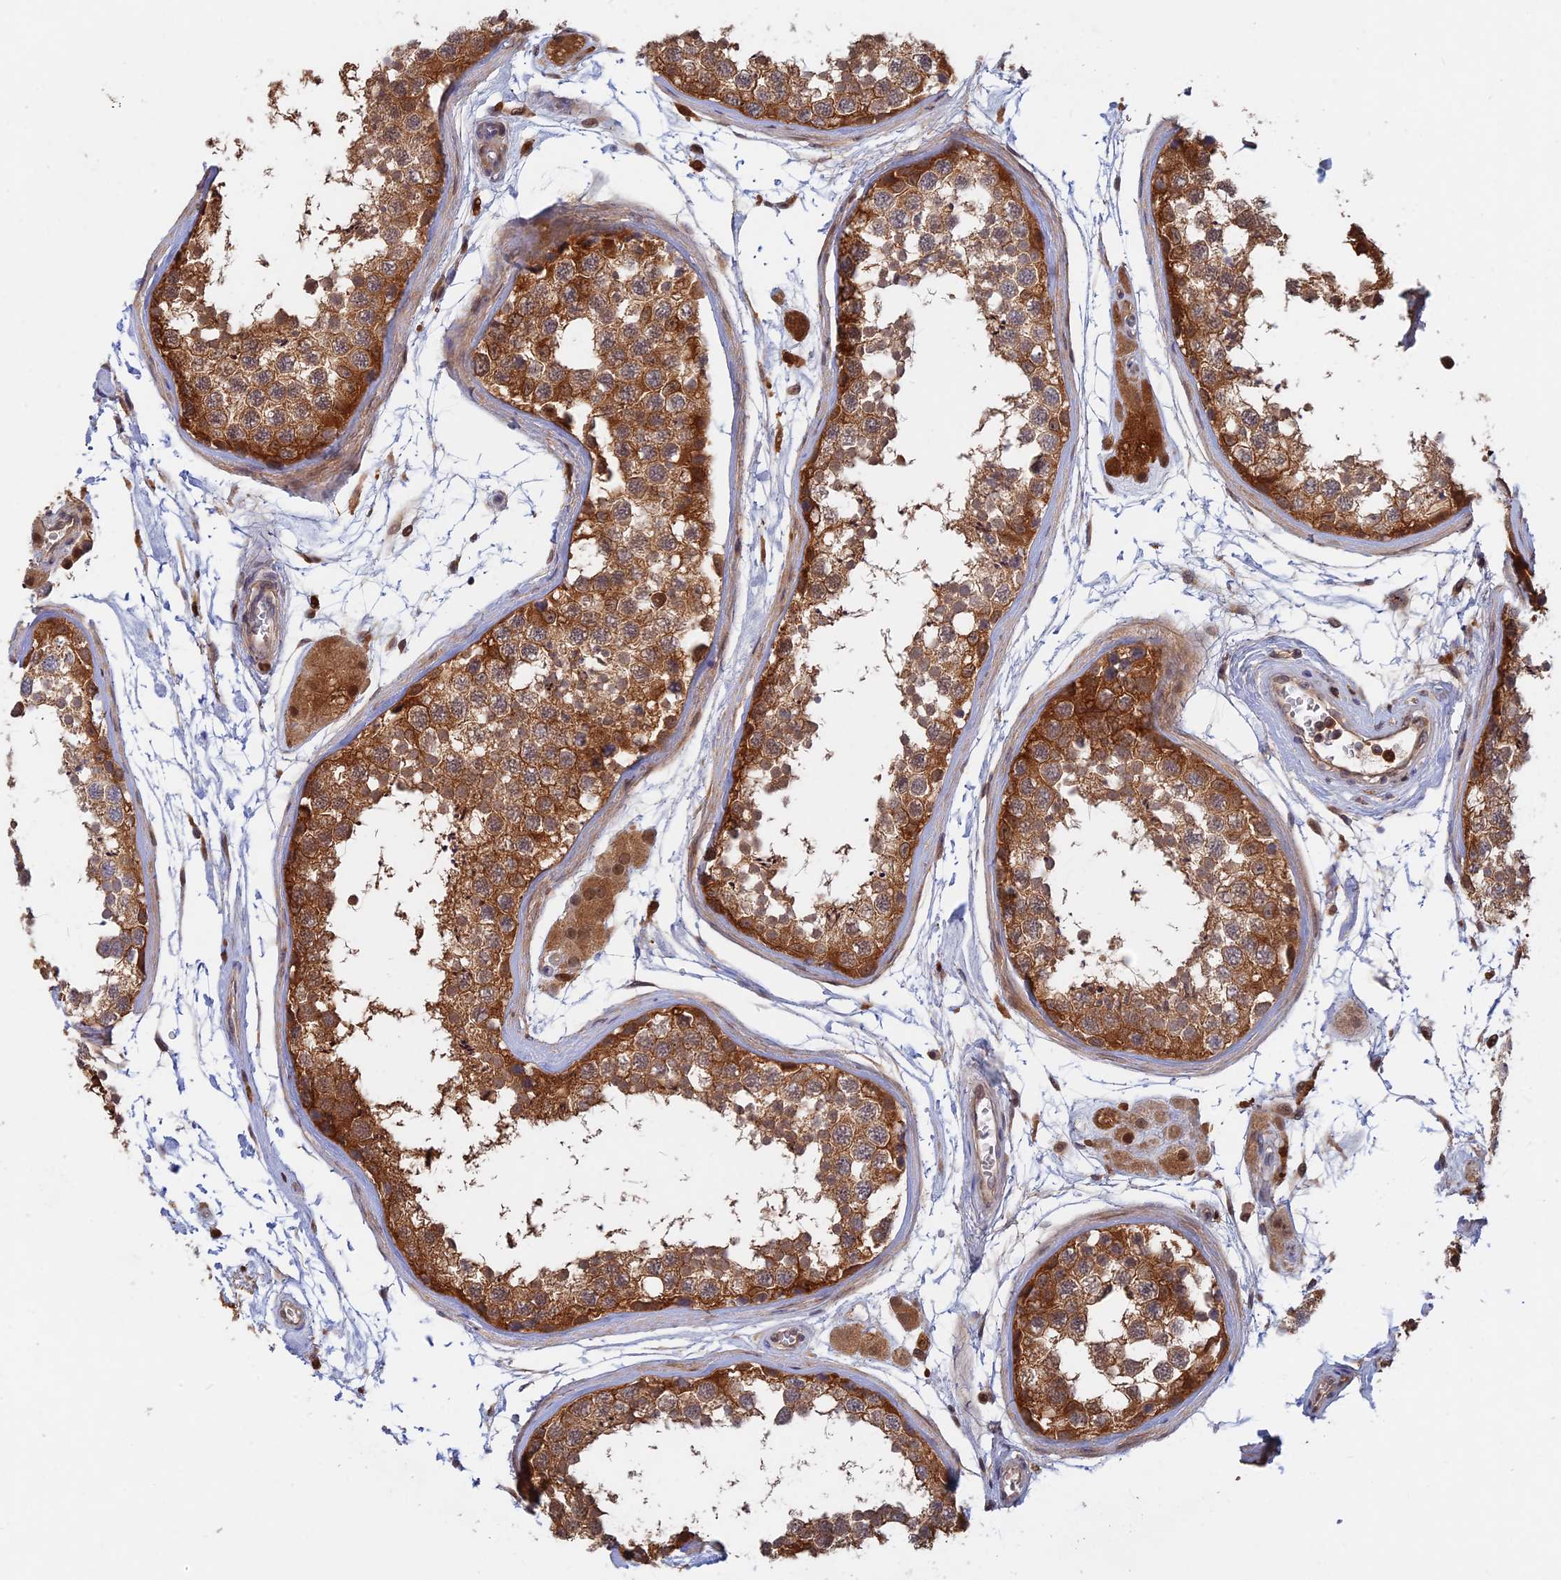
{"staining": {"intensity": "moderate", "quantity": ">75%", "location": "cytoplasmic/membranous"}, "tissue": "testis", "cell_type": "Cells in seminiferous ducts", "image_type": "normal", "snomed": [{"axis": "morphology", "description": "Normal tissue, NOS"}, {"axis": "topography", "description": "Testis"}], "caption": "Testis stained with a protein marker demonstrates moderate staining in cells in seminiferous ducts.", "gene": "BLVRA", "patient": {"sex": "male", "age": 56}}